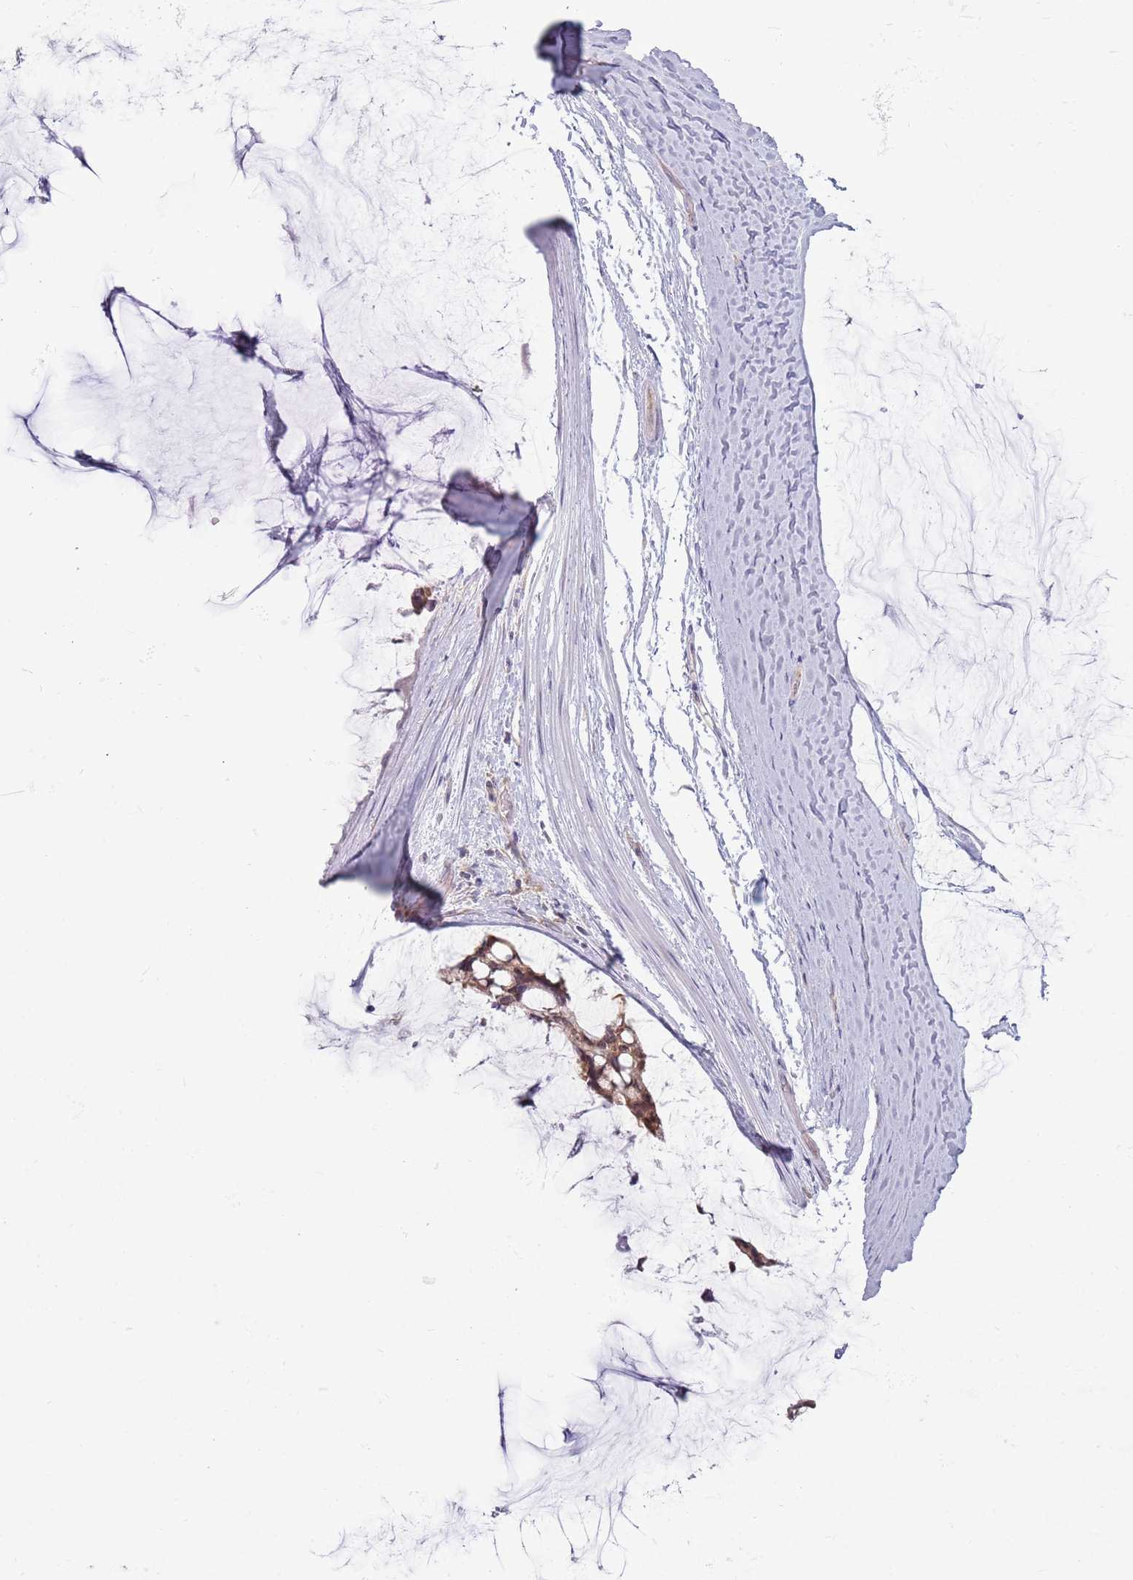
{"staining": {"intensity": "moderate", "quantity": ">75%", "location": "cytoplasmic/membranous"}, "tissue": "ovarian cancer", "cell_type": "Tumor cells", "image_type": "cancer", "snomed": [{"axis": "morphology", "description": "Cystadenocarcinoma, mucinous, NOS"}, {"axis": "topography", "description": "Ovary"}], "caption": "This is a micrograph of IHC staining of ovarian cancer, which shows moderate expression in the cytoplasmic/membranous of tumor cells.", "gene": "RPL17-C18orf32", "patient": {"sex": "female", "age": 39}}